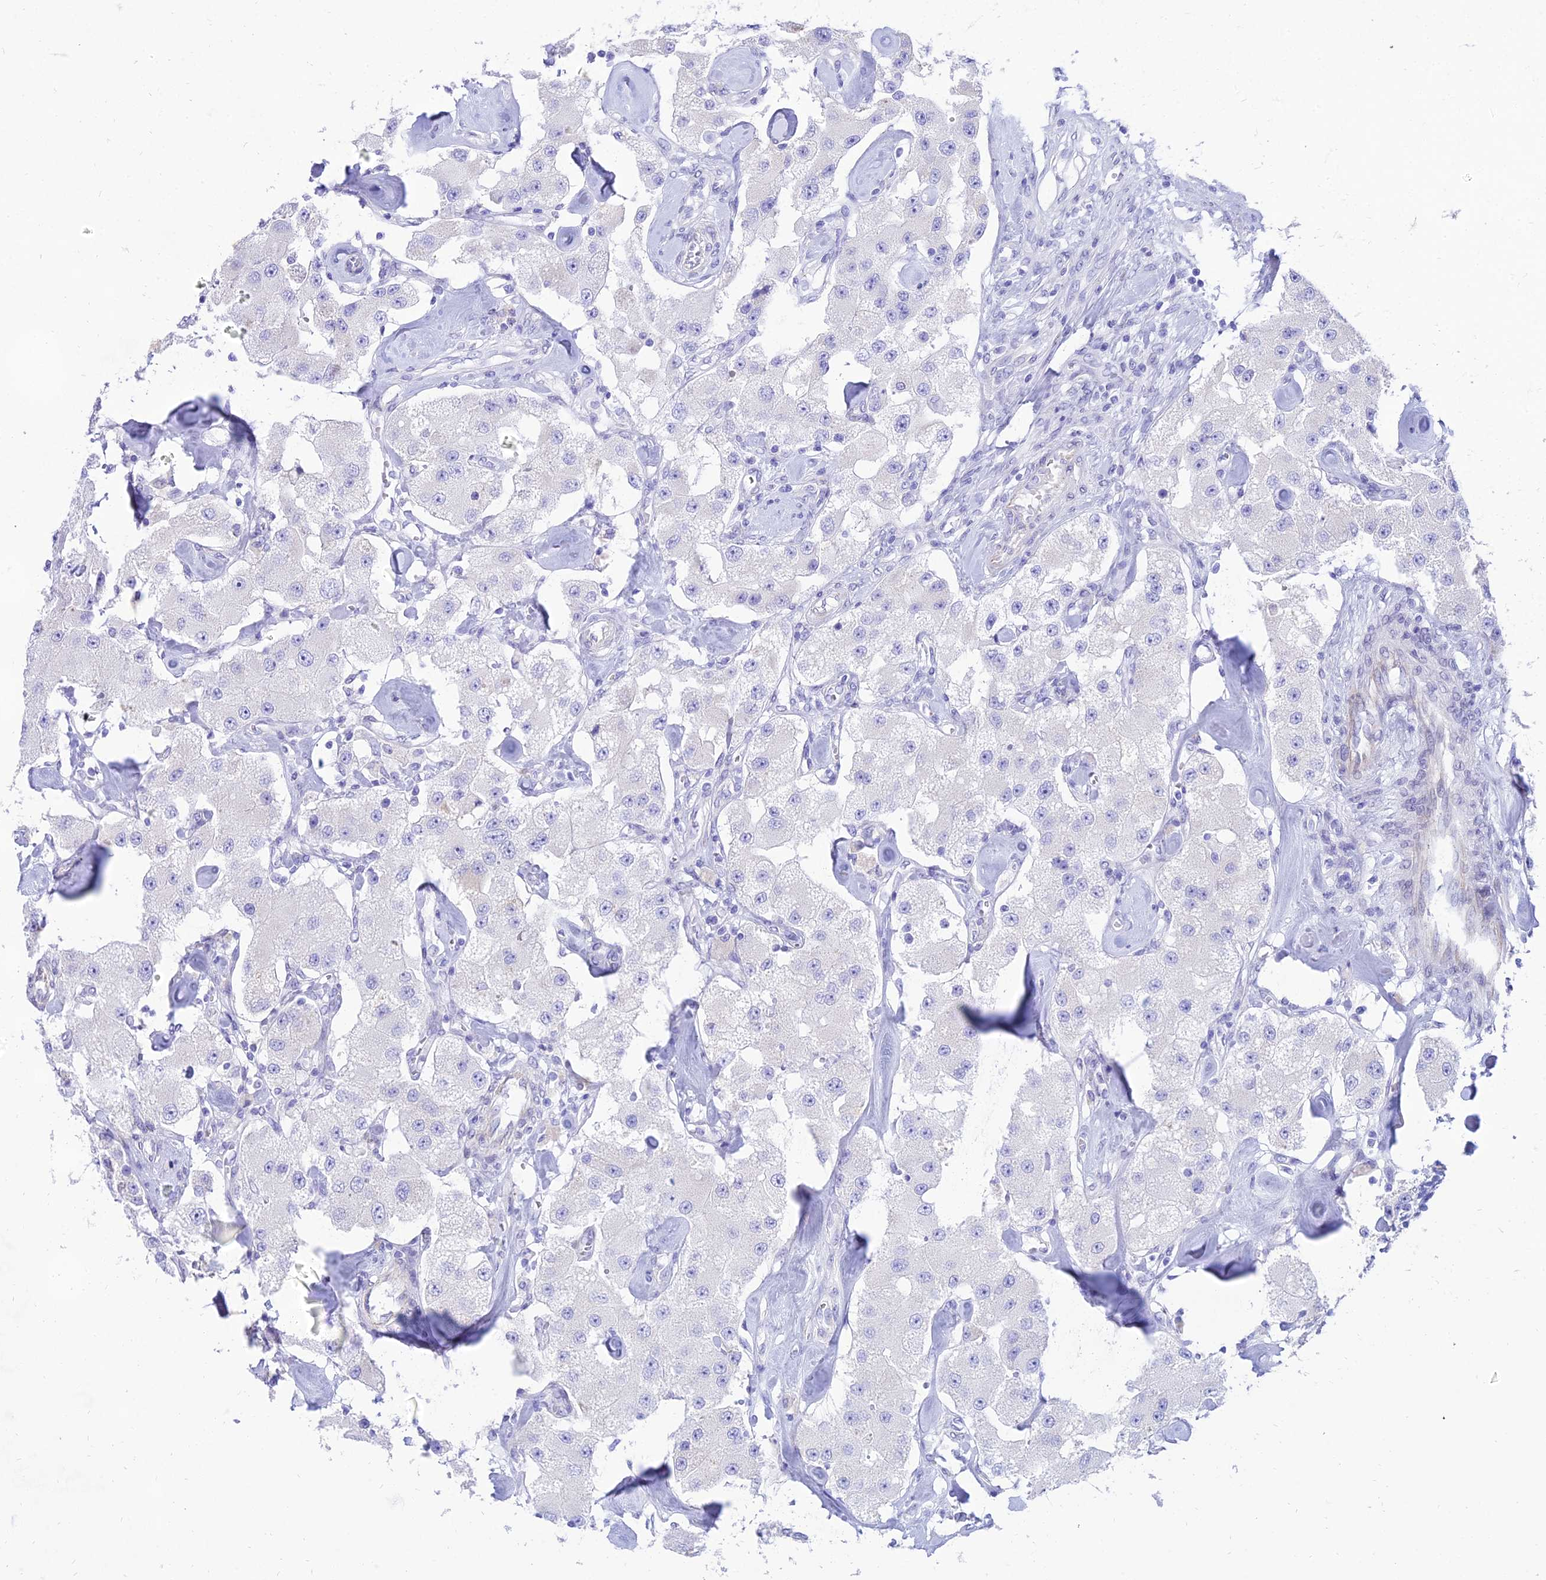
{"staining": {"intensity": "negative", "quantity": "none", "location": "none"}, "tissue": "carcinoid", "cell_type": "Tumor cells", "image_type": "cancer", "snomed": [{"axis": "morphology", "description": "Carcinoid, malignant, NOS"}, {"axis": "topography", "description": "Pancreas"}], "caption": "An image of carcinoid stained for a protein demonstrates no brown staining in tumor cells.", "gene": "TAC3", "patient": {"sex": "male", "age": 41}}